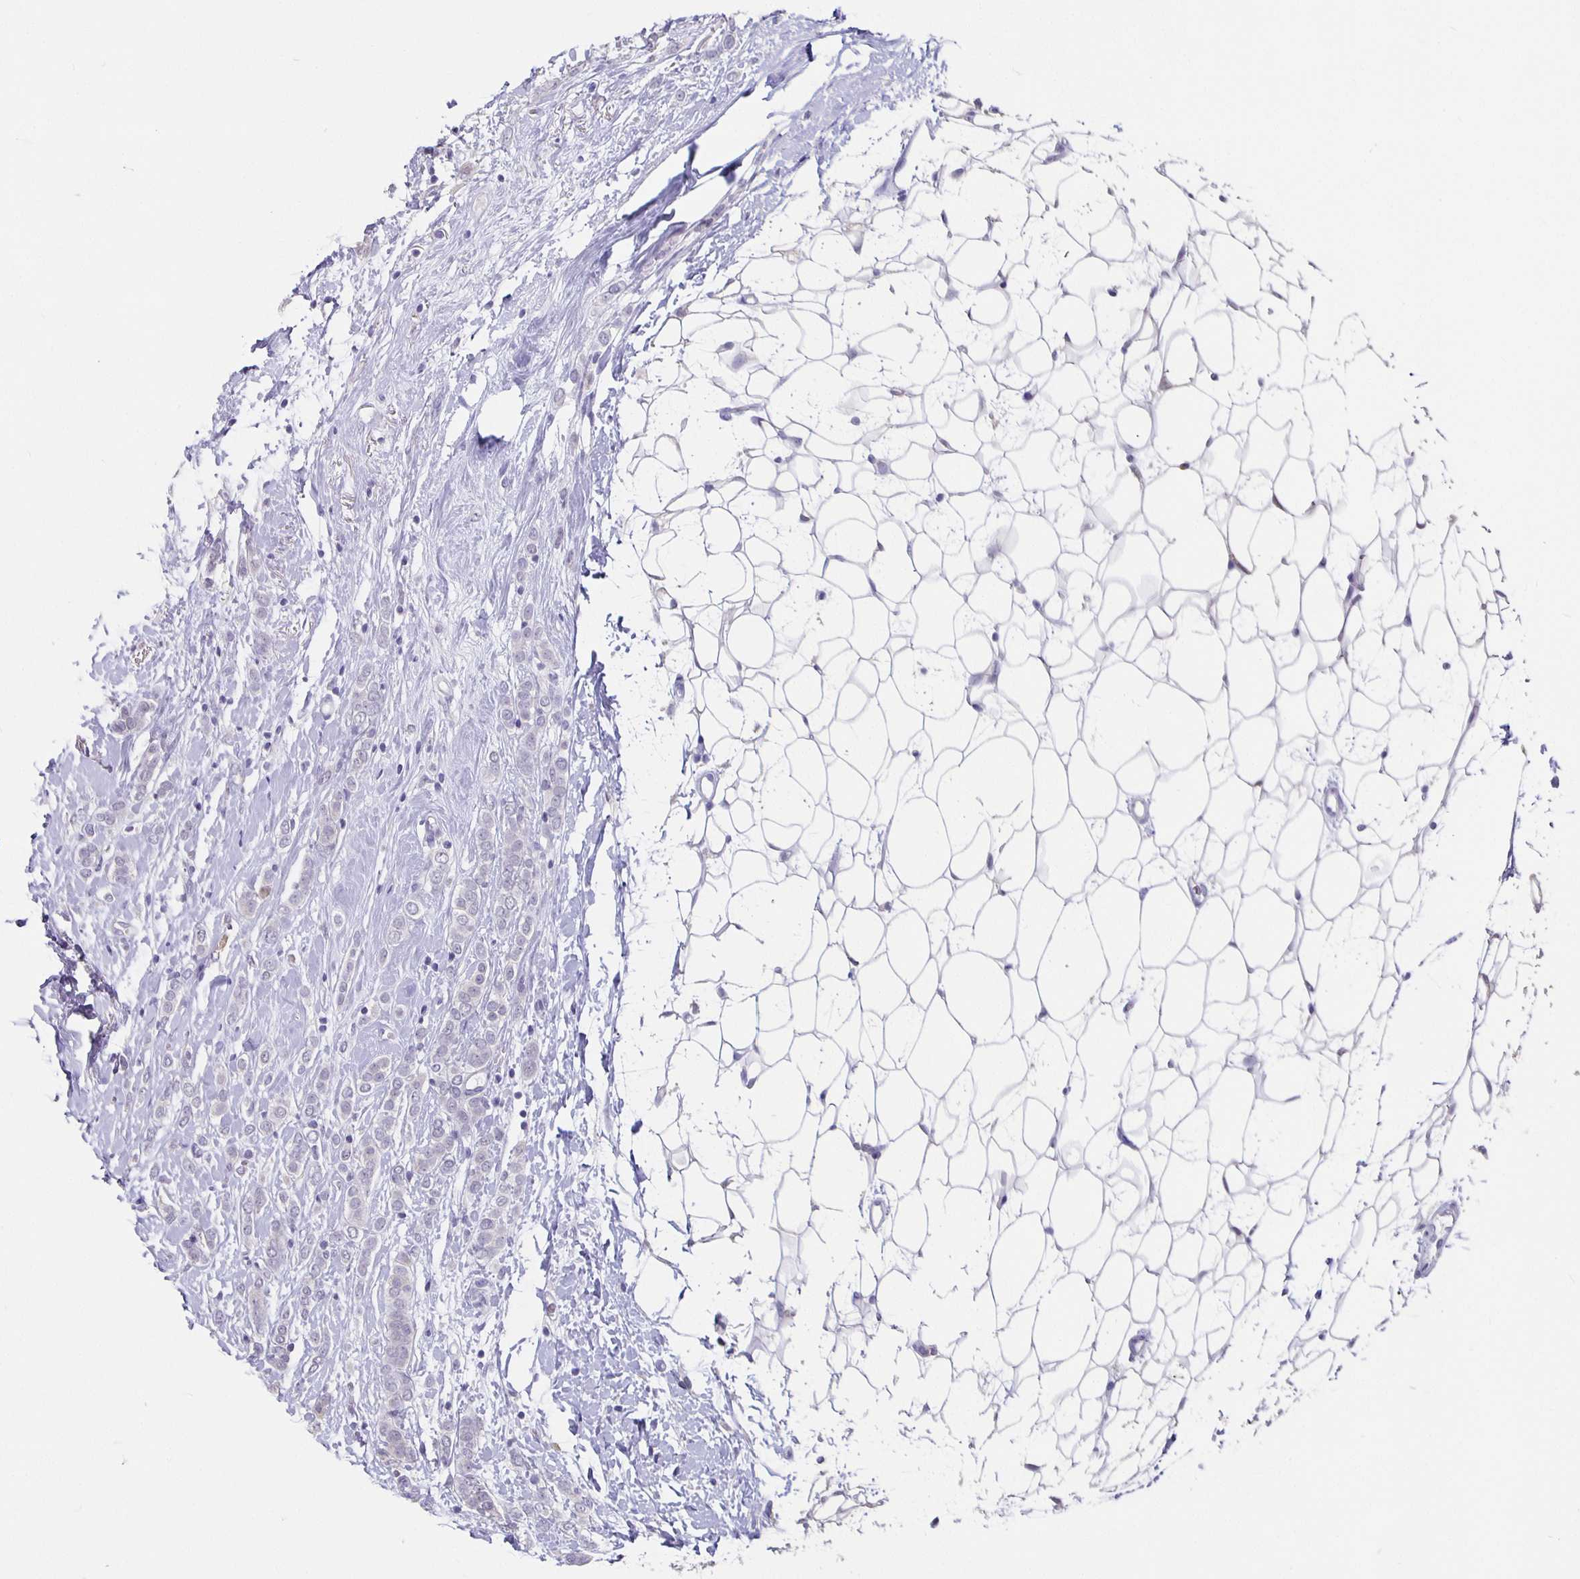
{"staining": {"intensity": "negative", "quantity": "none", "location": "none"}, "tissue": "breast cancer", "cell_type": "Tumor cells", "image_type": "cancer", "snomed": [{"axis": "morphology", "description": "Lobular carcinoma"}, {"axis": "topography", "description": "Breast"}], "caption": "Histopathology image shows no protein expression in tumor cells of breast cancer tissue. Brightfield microscopy of immunohistochemistry (IHC) stained with DAB (3,3'-diaminobenzidine) (brown) and hematoxylin (blue), captured at high magnification.", "gene": "GPX4", "patient": {"sex": "female", "age": 49}}